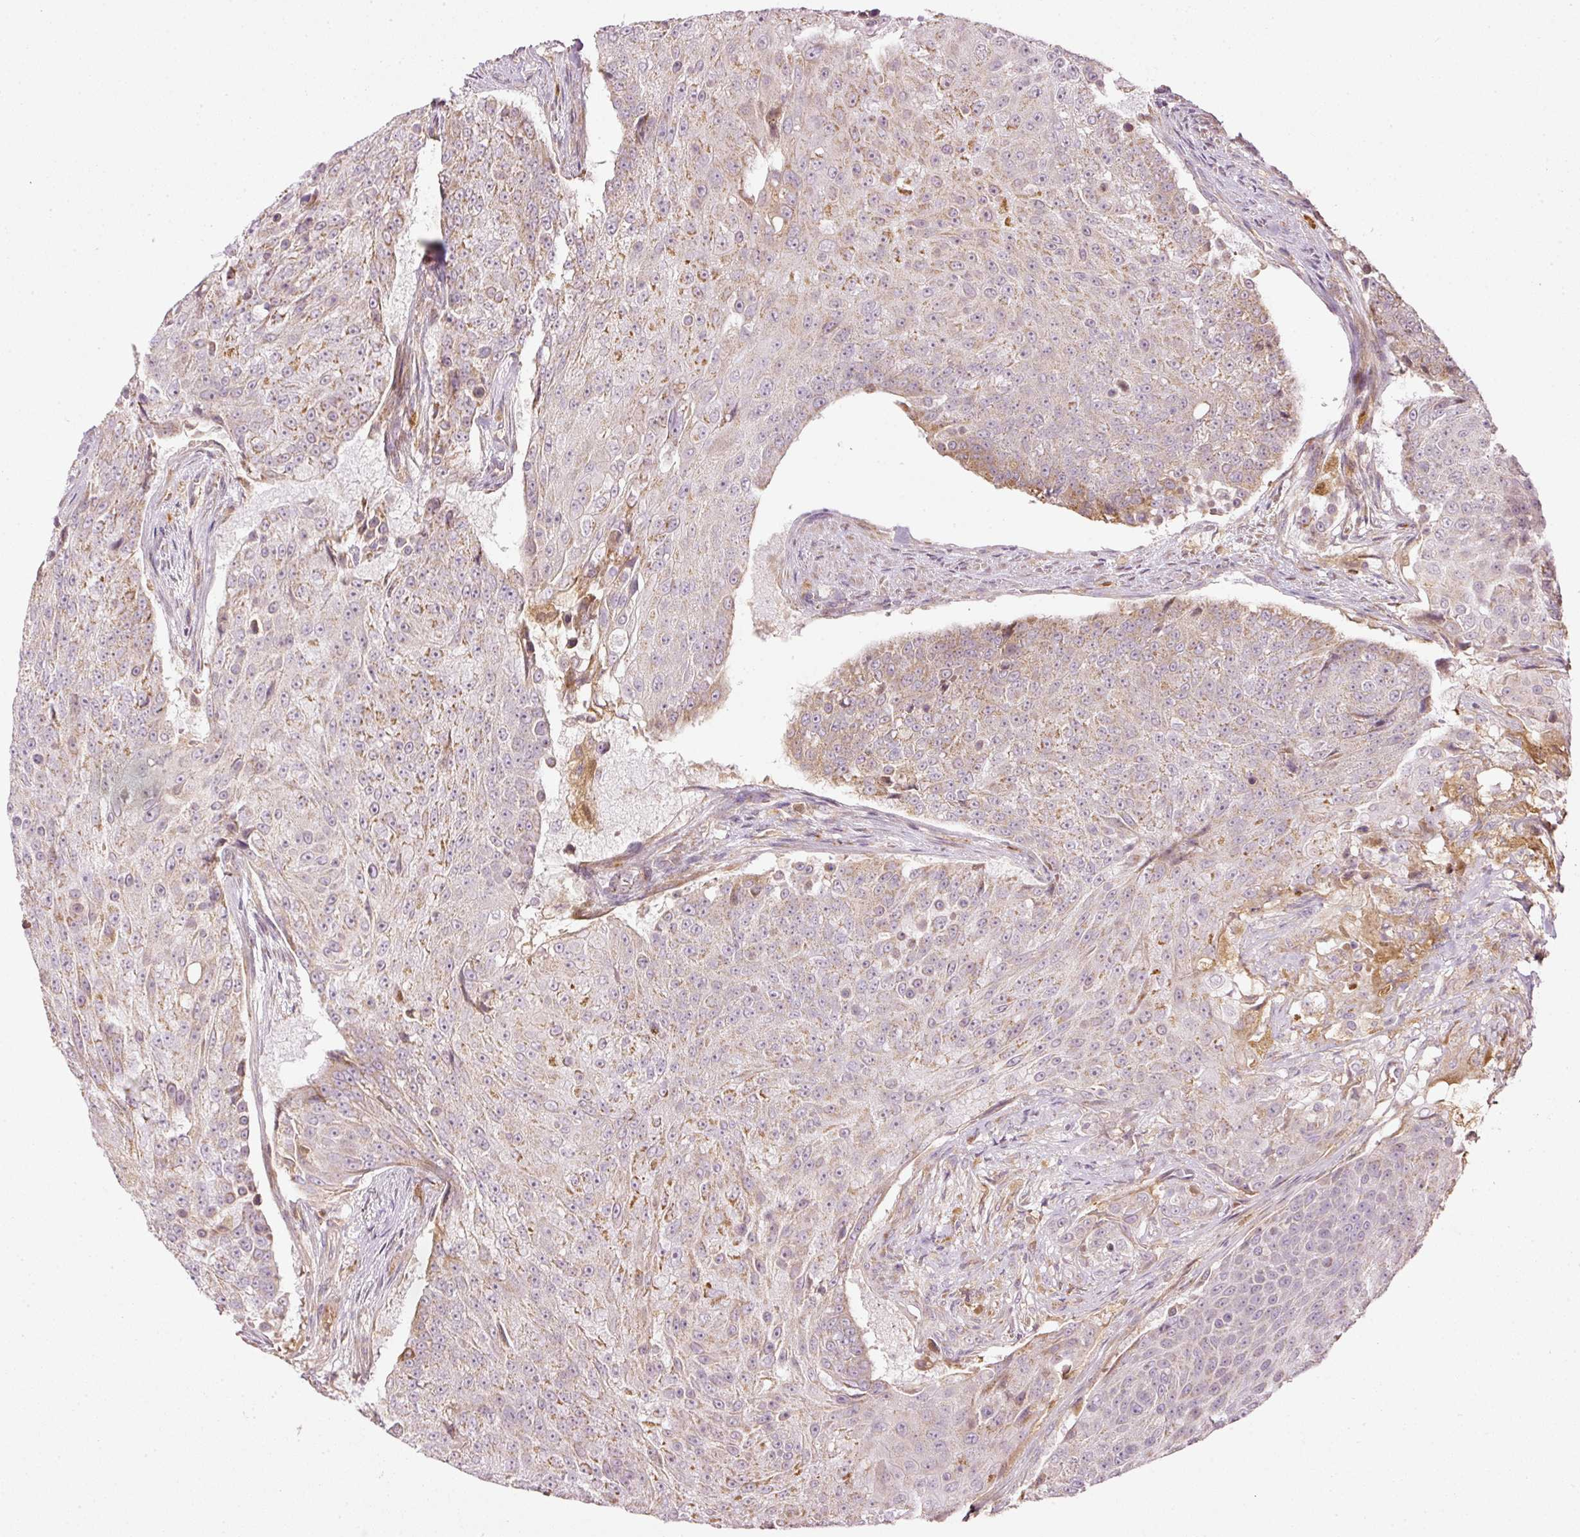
{"staining": {"intensity": "moderate", "quantity": "25%-75%", "location": "cytoplasmic/membranous"}, "tissue": "urothelial cancer", "cell_type": "Tumor cells", "image_type": "cancer", "snomed": [{"axis": "morphology", "description": "Urothelial carcinoma, High grade"}, {"axis": "topography", "description": "Urinary bladder"}], "caption": "Immunohistochemical staining of human urothelial cancer shows medium levels of moderate cytoplasmic/membranous positivity in approximately 25%-75% of tumor cells.", "gene": "SERPING1", "patient": {"sex": "female", "age": 63}}